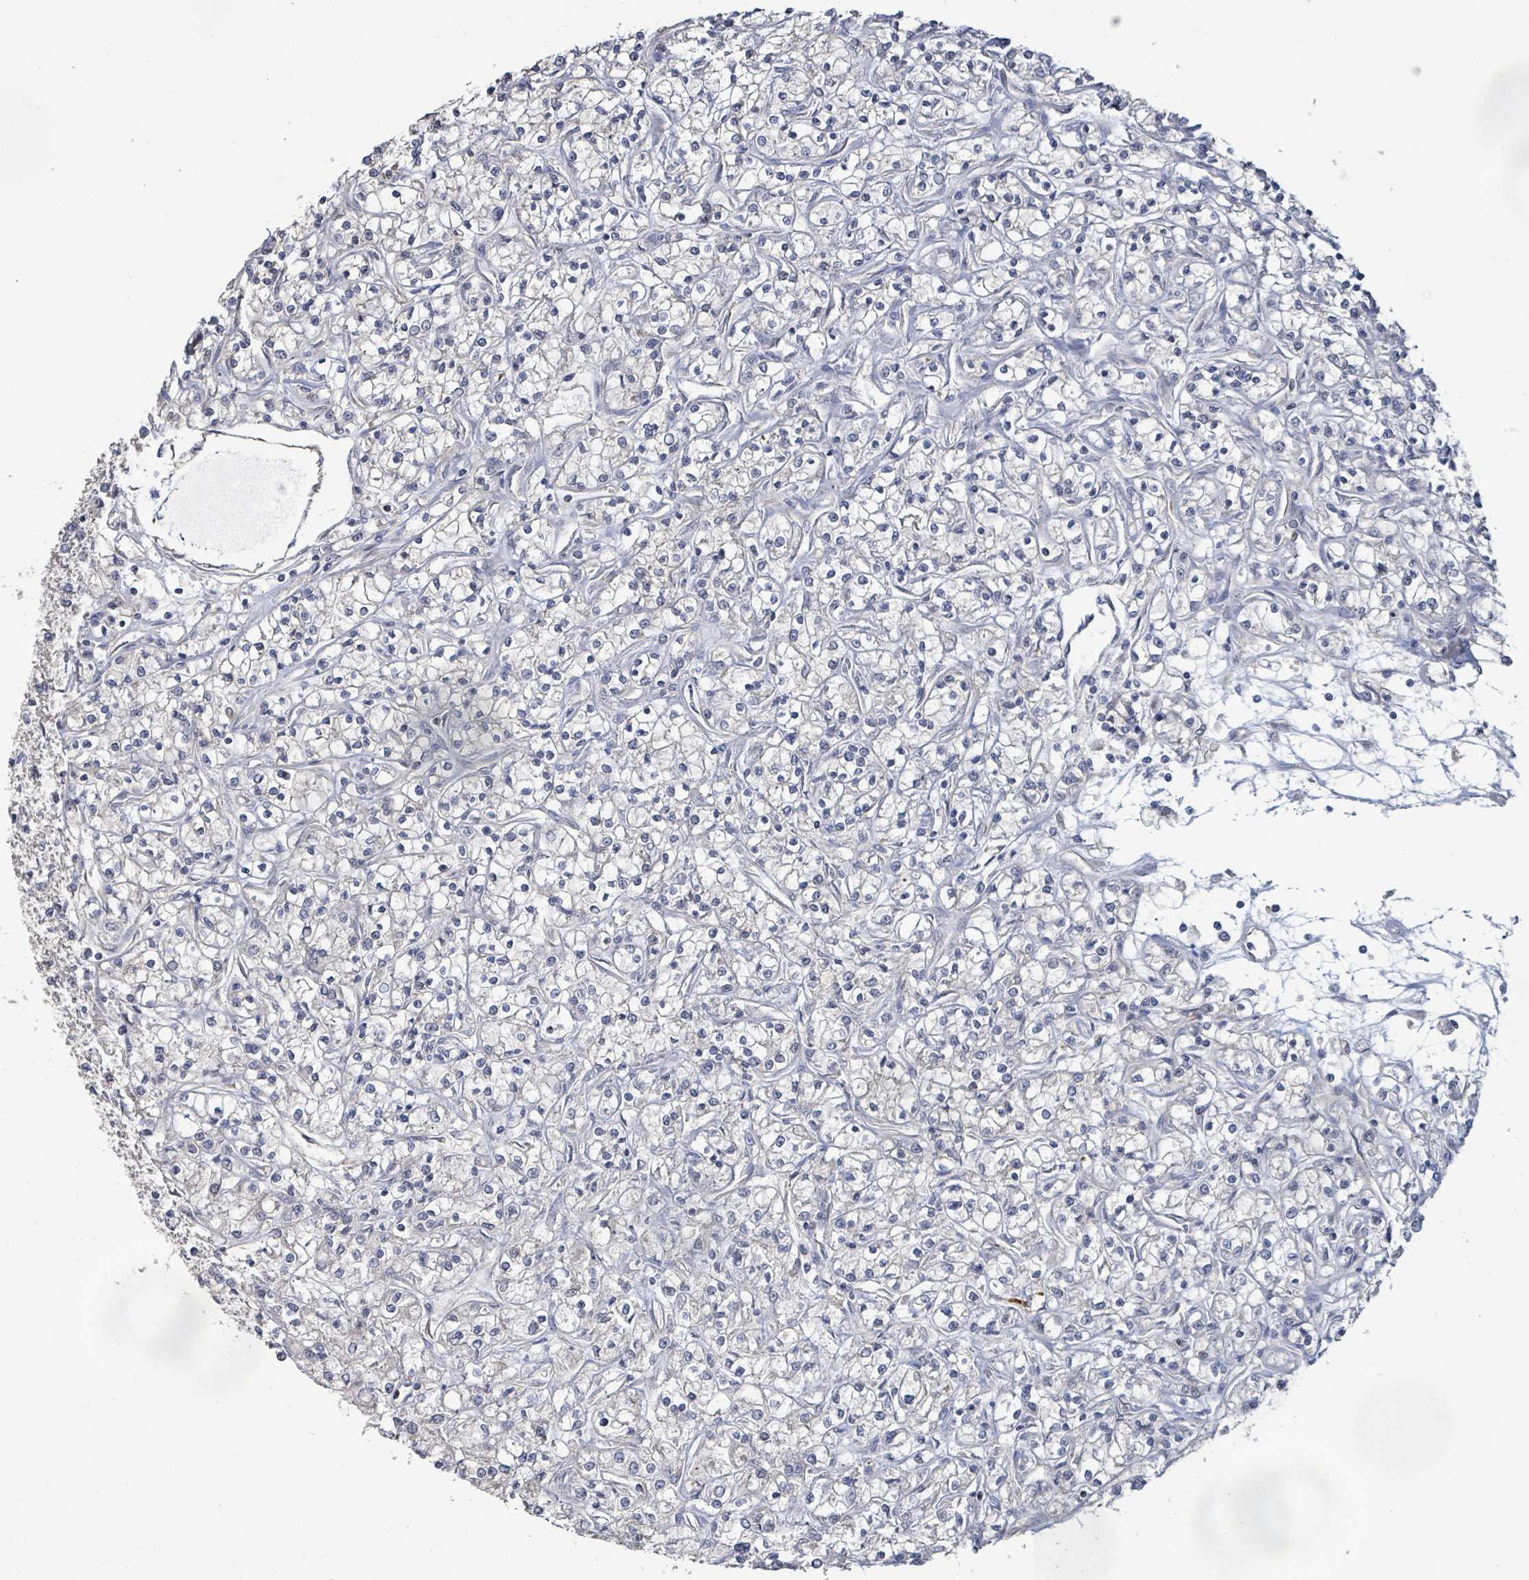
{"staining": {"intensity": "negative", "quantity": "none", "location": "none"}, "tissue": "renal cancer", "cell_type": "Tumor cells", "image_type": "cancer", "snomed": [{"axis": "morphology", "description": "Adenocarcinoma, NOS"}, {"axis": "topography", "description": "Kidney"}], "caption": "The IHC photomicrograph has no significant positivity in tumor cells of renal cancer tissue. (DAB immunohistochemistry visualized using brightfield microscopy, high magnification).", "gene": "KCNS2", "patient": {"sex": "female", "age": 59}}